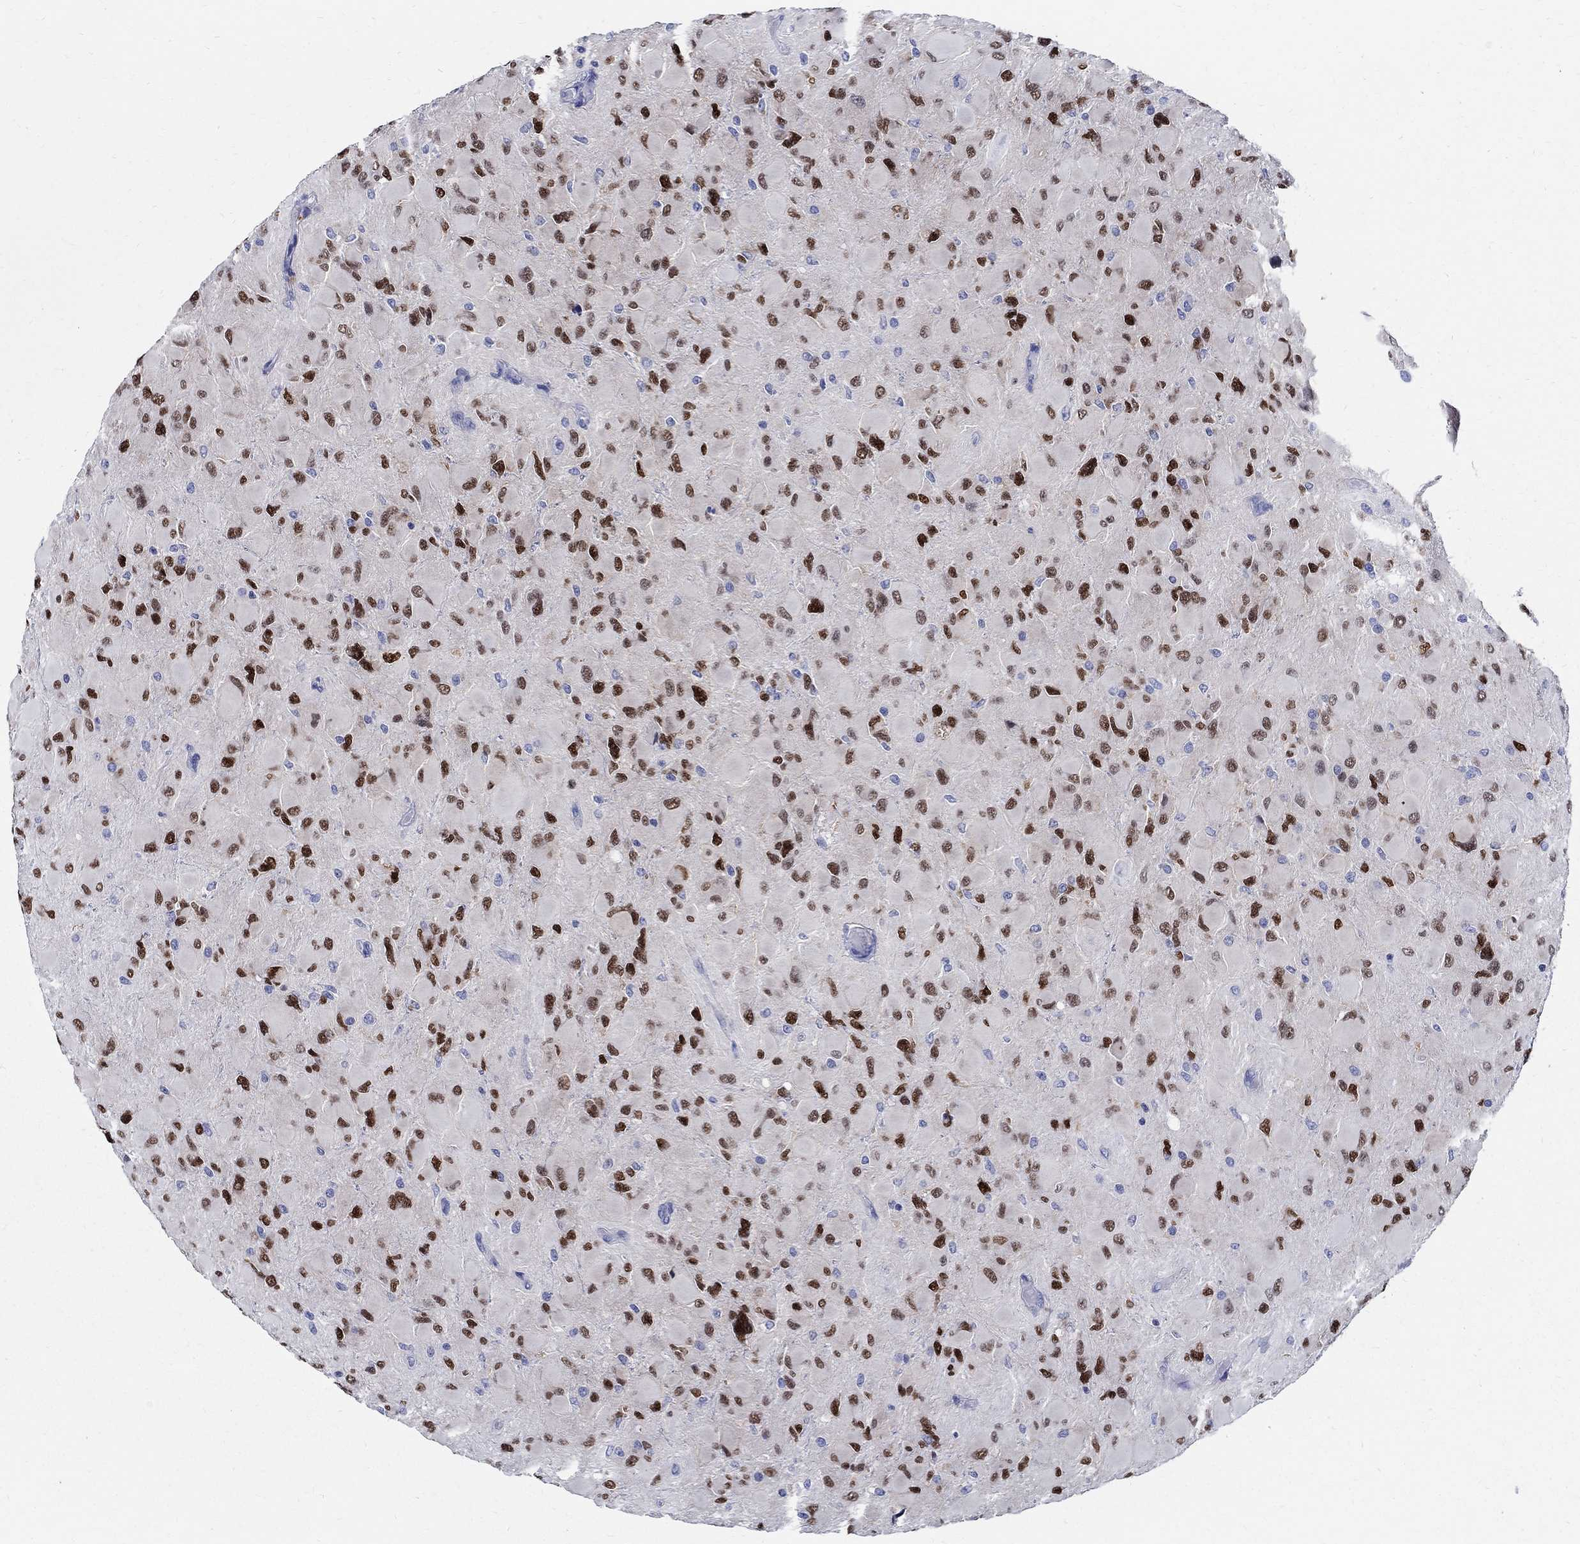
{"staining": {"intensity": "strong", "quantity": "25%-75%", "location": "nuclear"}, "tissue": "glioma", "cell_type": "Tumor cells", "image_type": "cancer", "snomed": [{"axis": "morphology", "description": "Glioma, malignant, High grade"}, {"axis": "topography", "description": "Cerebral cortex"}], "caption": "Immunohistochemical staining of glioma displays high levels of strong nuclear positivity in about 25%-75% of tumor cells.", "gene": "SOX2", "patient": {"sex": "female", "age": 36}}